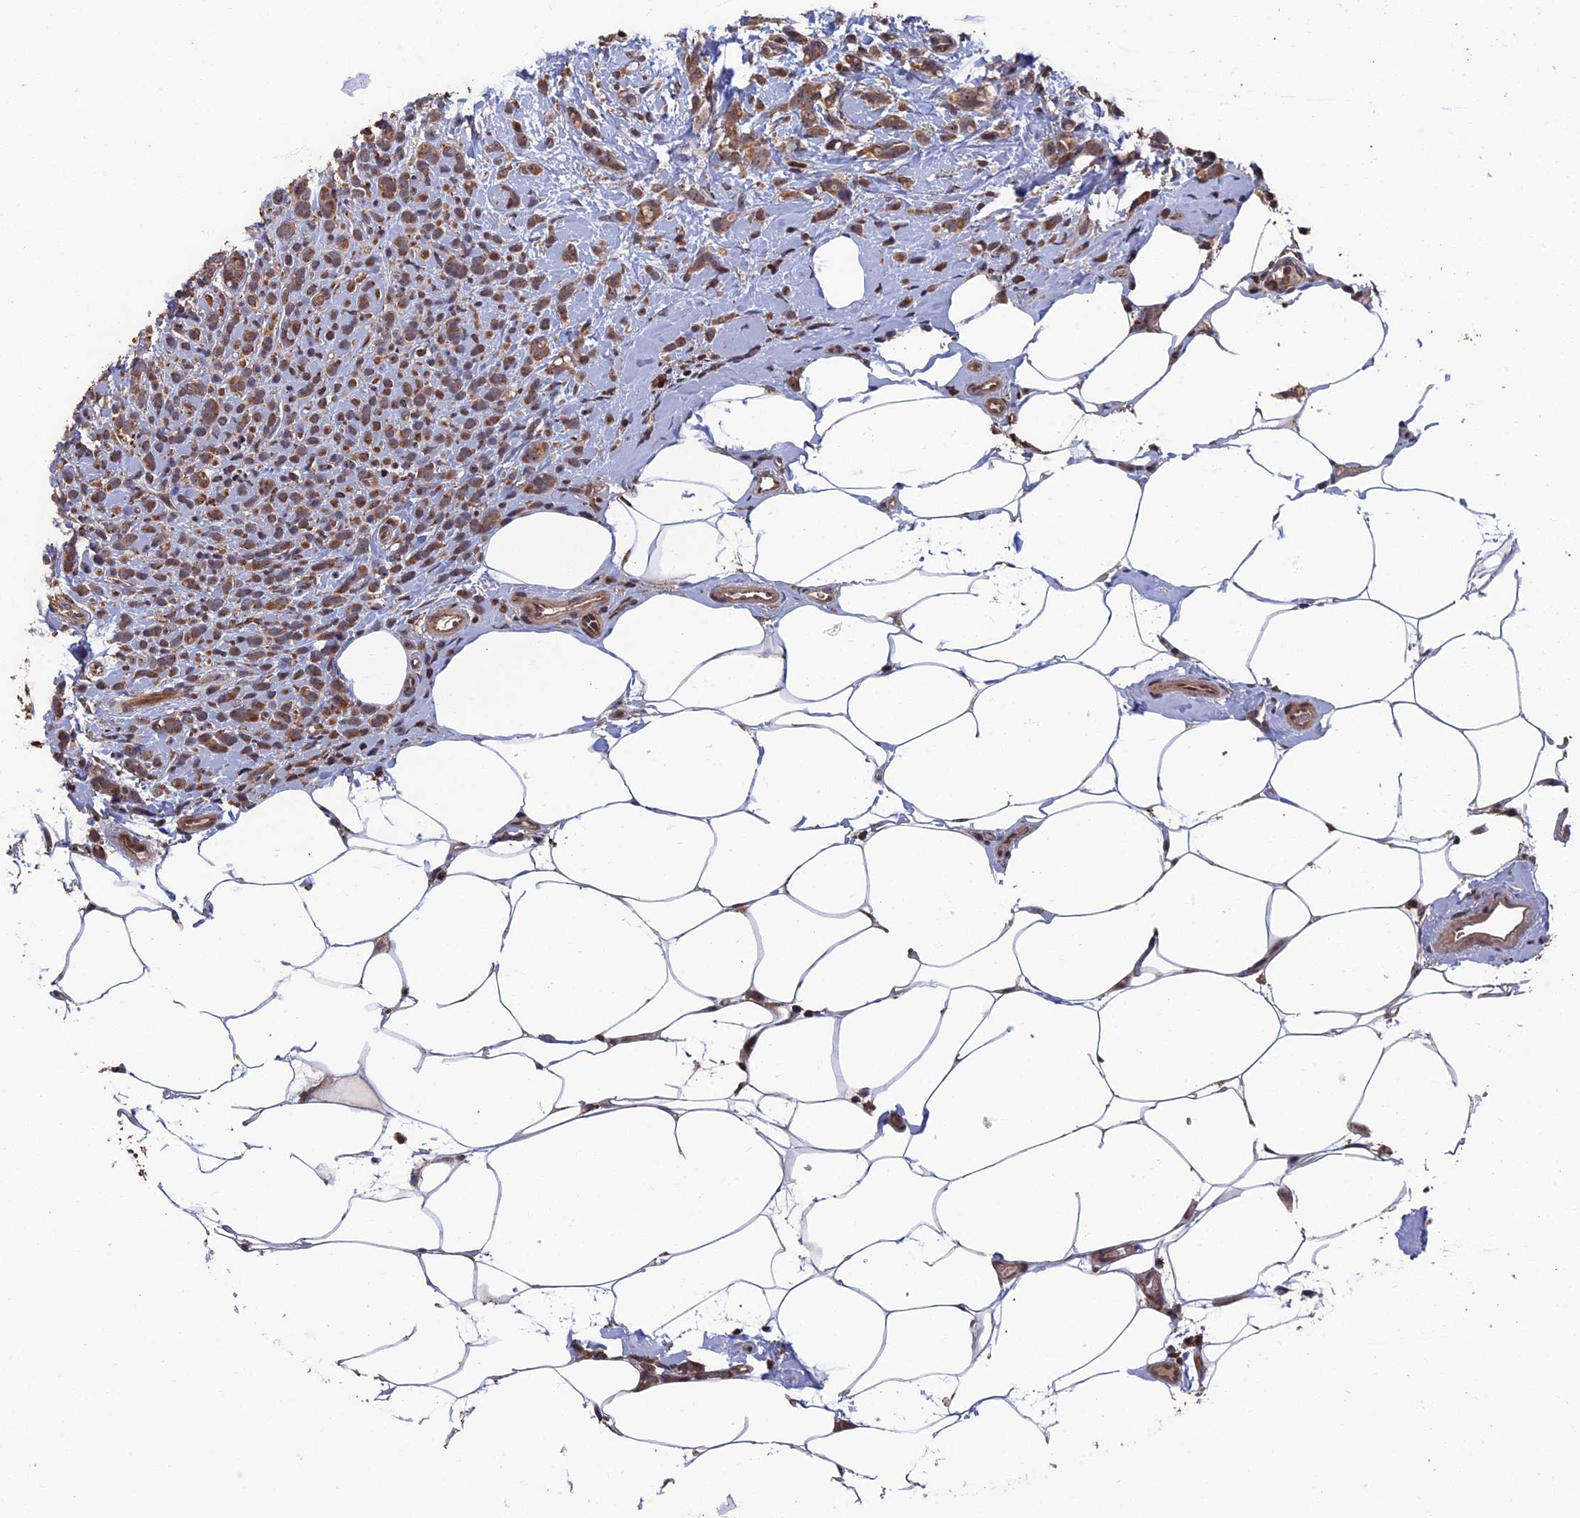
{"staining": {"intensity": "moderate", "quantity": ">75%", "location": "cytoplasmic/membranous"}, "tissue": "breast cancer", "cell_type": "Tumor cells", "image_type": "cancer", "snomed": [{"axis": "morphology", "description": "Lobular carcinoma"}, {"axis": "topography", "description": "Breast"}], "caption": "Breast cancer stained for a protein (brown) reveals moderate cytoplasmic/membranous positive expression in about >75% of tumor cells.", "gene": "RASGRF1", "patient": {"sex": "female", "age": 58}}